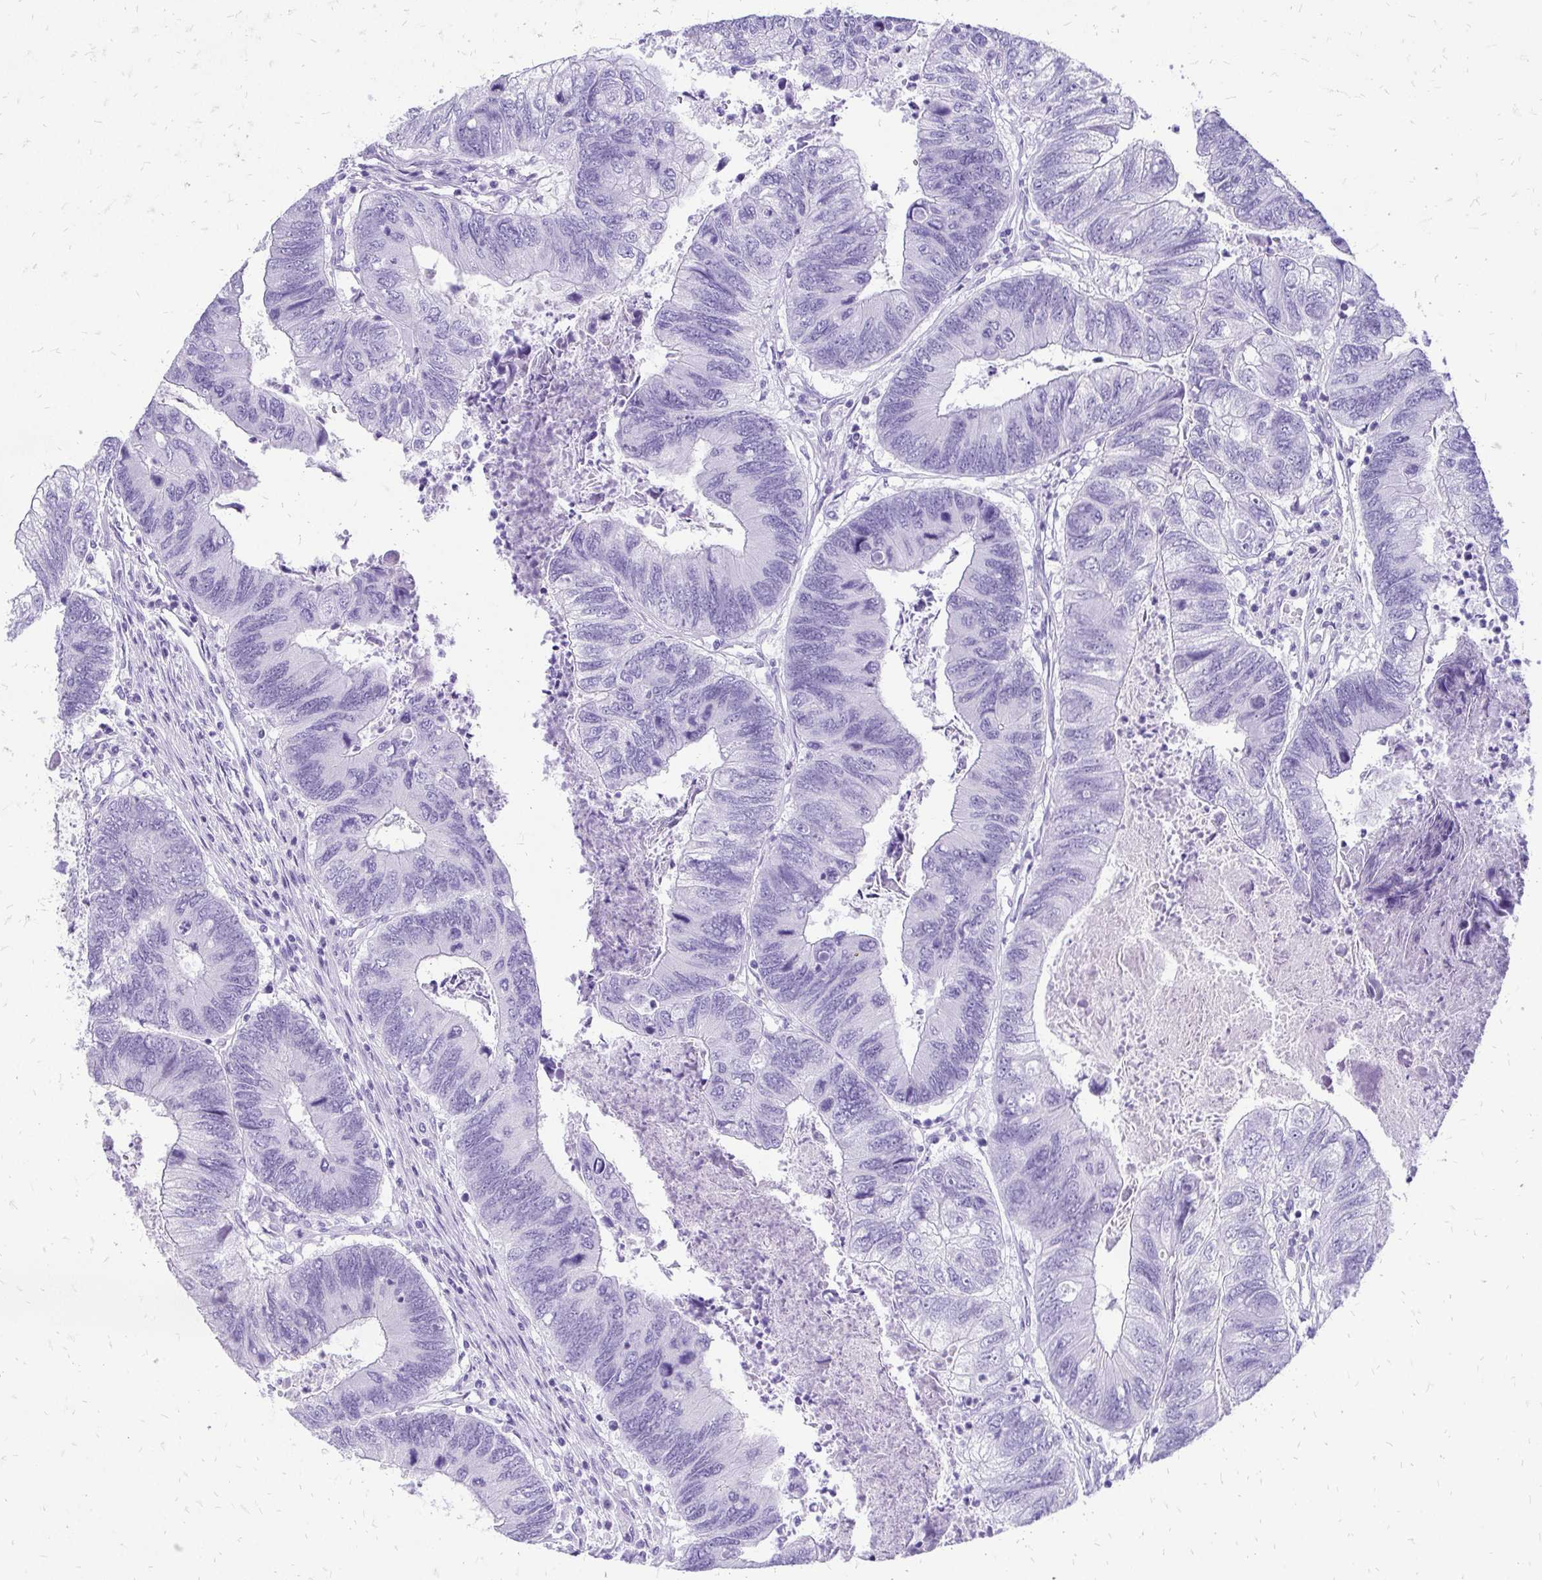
{"staining": {"intensity": "negative", "quantity": "none", "location": "none"}, "tissue": "colorectal cancer", "cell_type": "Tumor cells", "image_type": "cancer", "snomed": [{"axis": "morphology", "description": "Adenocarcinoma, NOS"}, {"axis": "topography", "description": "Colon"}], "caption": "Immunohistochemical staining of human colorectal cancer exhibits no significant expression in tumor cells. (DAB IHC with hematoxylin counter stain).", "gene": "SLC32A1", "patient": {"sex": "female", "age": 67}}